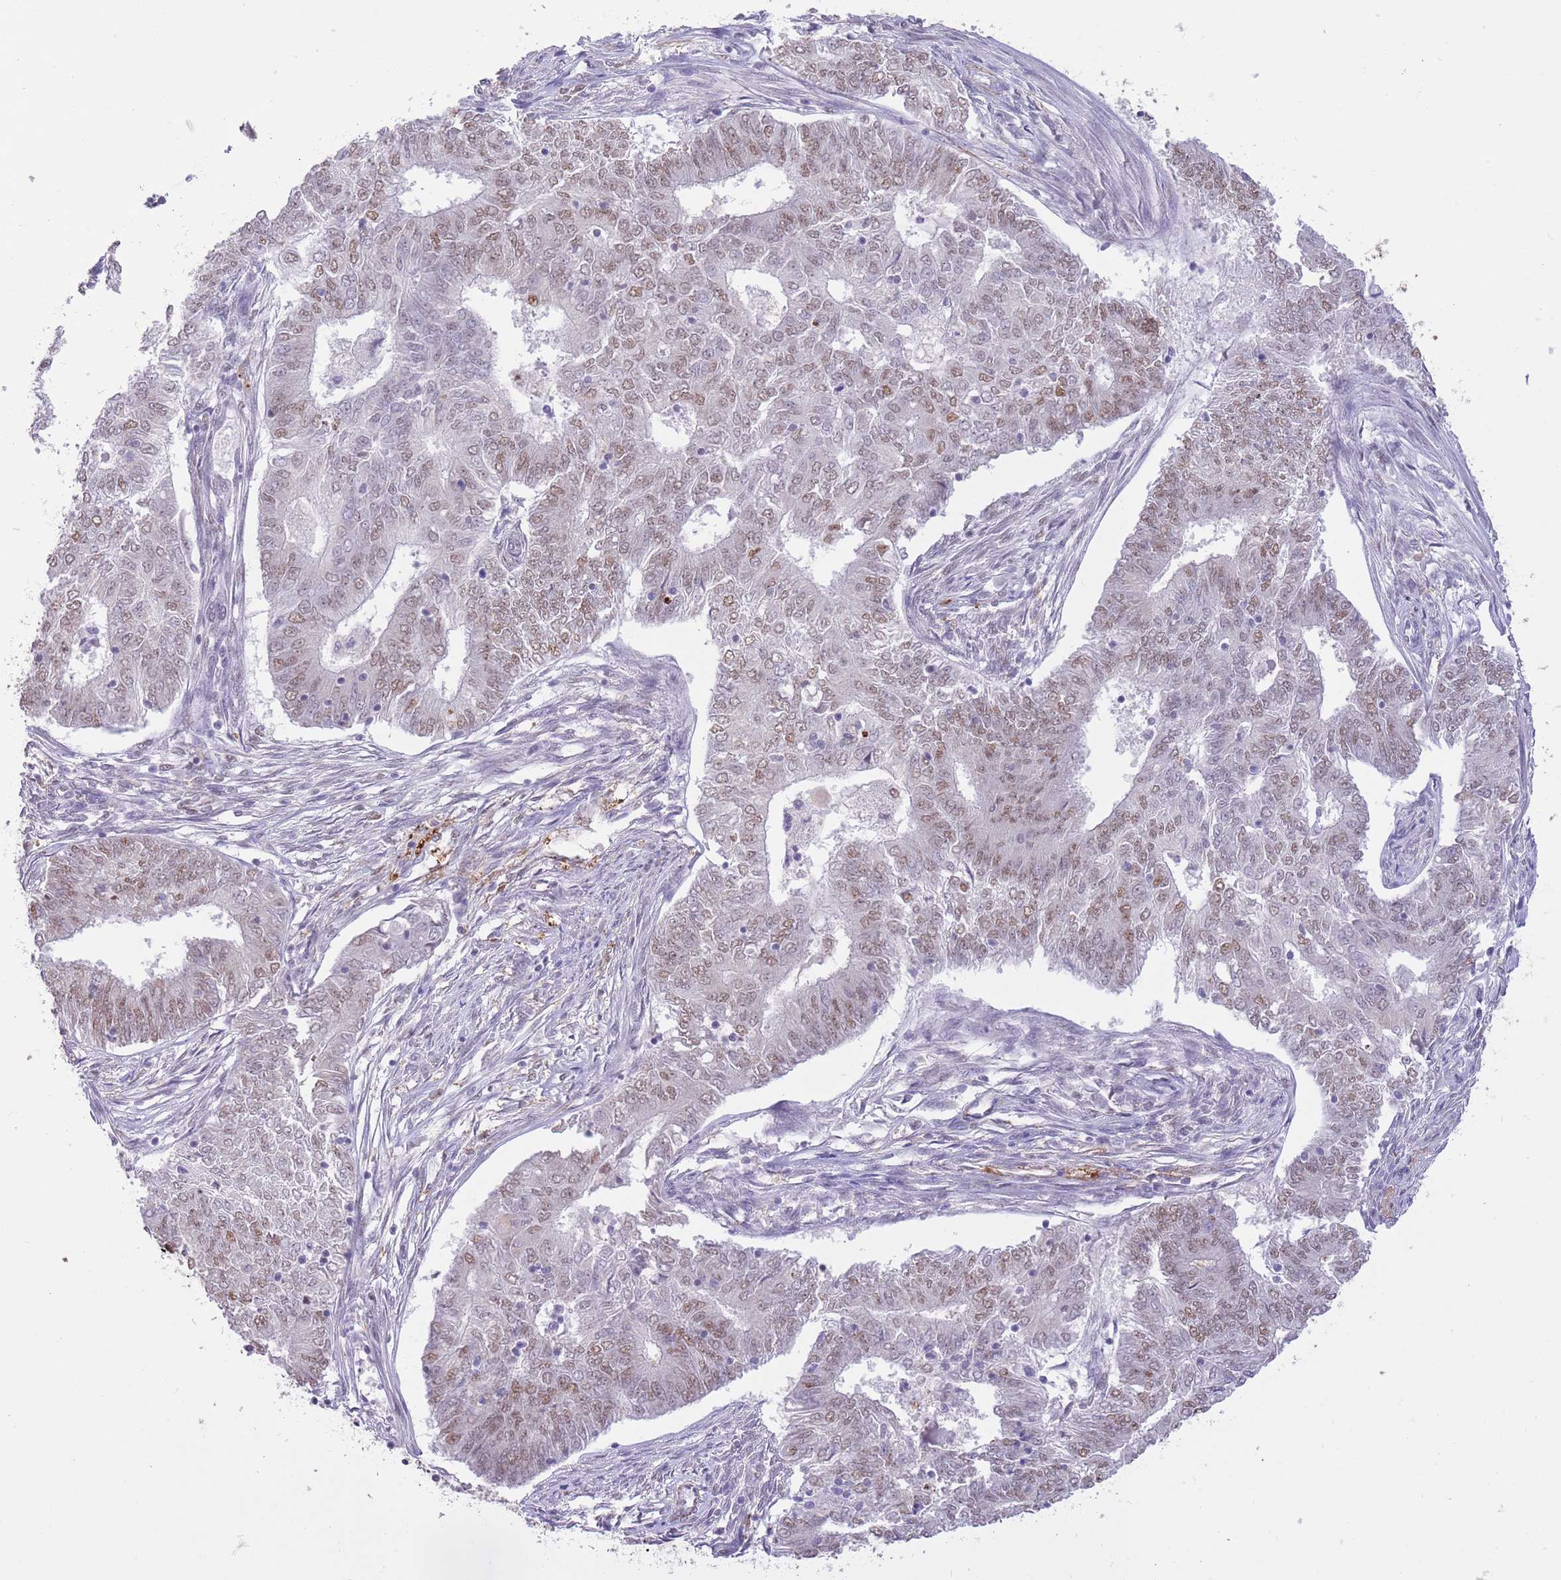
{"staining": {"intensity": "moderate", "quantity": ">75%", "location": "nuclear"}, "tissue": "endometrial cancer", "cell_type": "Tumor cells", "image_type": "cancer", "snomed": [{"axis": "morphology", "description": "Adenocarcinoma, NOS"}, {"axis": "topography", "description": "Endometrium"}], "caption": "Human endometrial cancer (adenocarcinoma) stained with a brown dye demonstrates moderate nuclear positive staining in approximately >75% of tumor cells.", "gene": "TRIM32", "patient": {"sex": "female", "age": 62}}